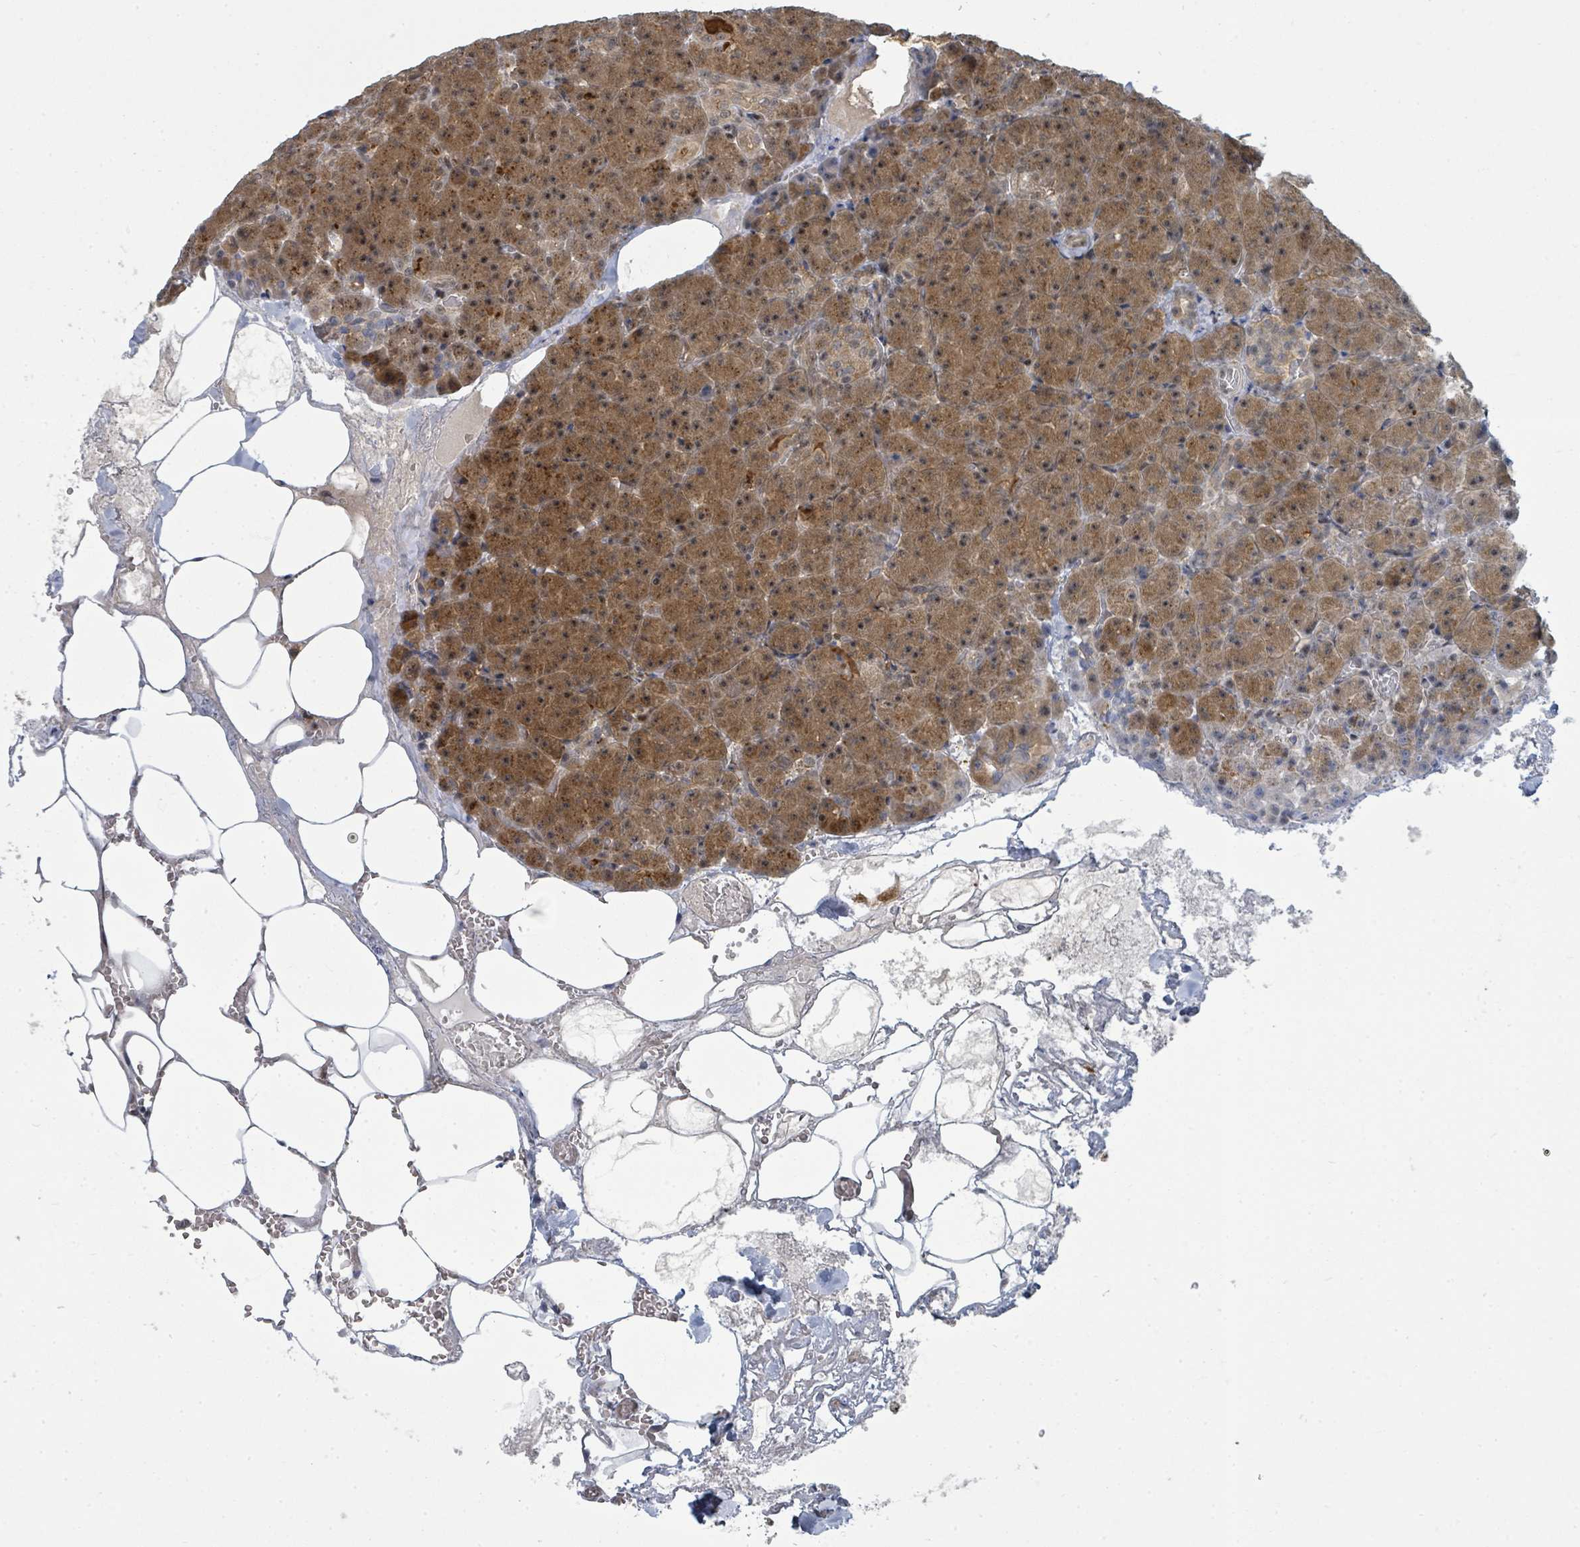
{"staining": {"intensity": "moderate", "quantity": ">75%", "location": "cytoplasmic/membranous"}, "tissue": "pancreas", "cell_type": "Exocrine glandular cells", "image_type": "normal", "snomed": [{"axis": "morphology", "description": "Normal tissue, NOS"}, {"axis": "topography", "description": "Pancreas"}], "caption": "Exocrine glandular cells exhibit medium levels of moderate cytoplasmic/membranous staining in about >75% of cells in normal pancreas. (Brightfield microscopy of DAB IHC at high magnification).", "gene": "PSMG2", "patient": {"sex": "female", "age": 74}}